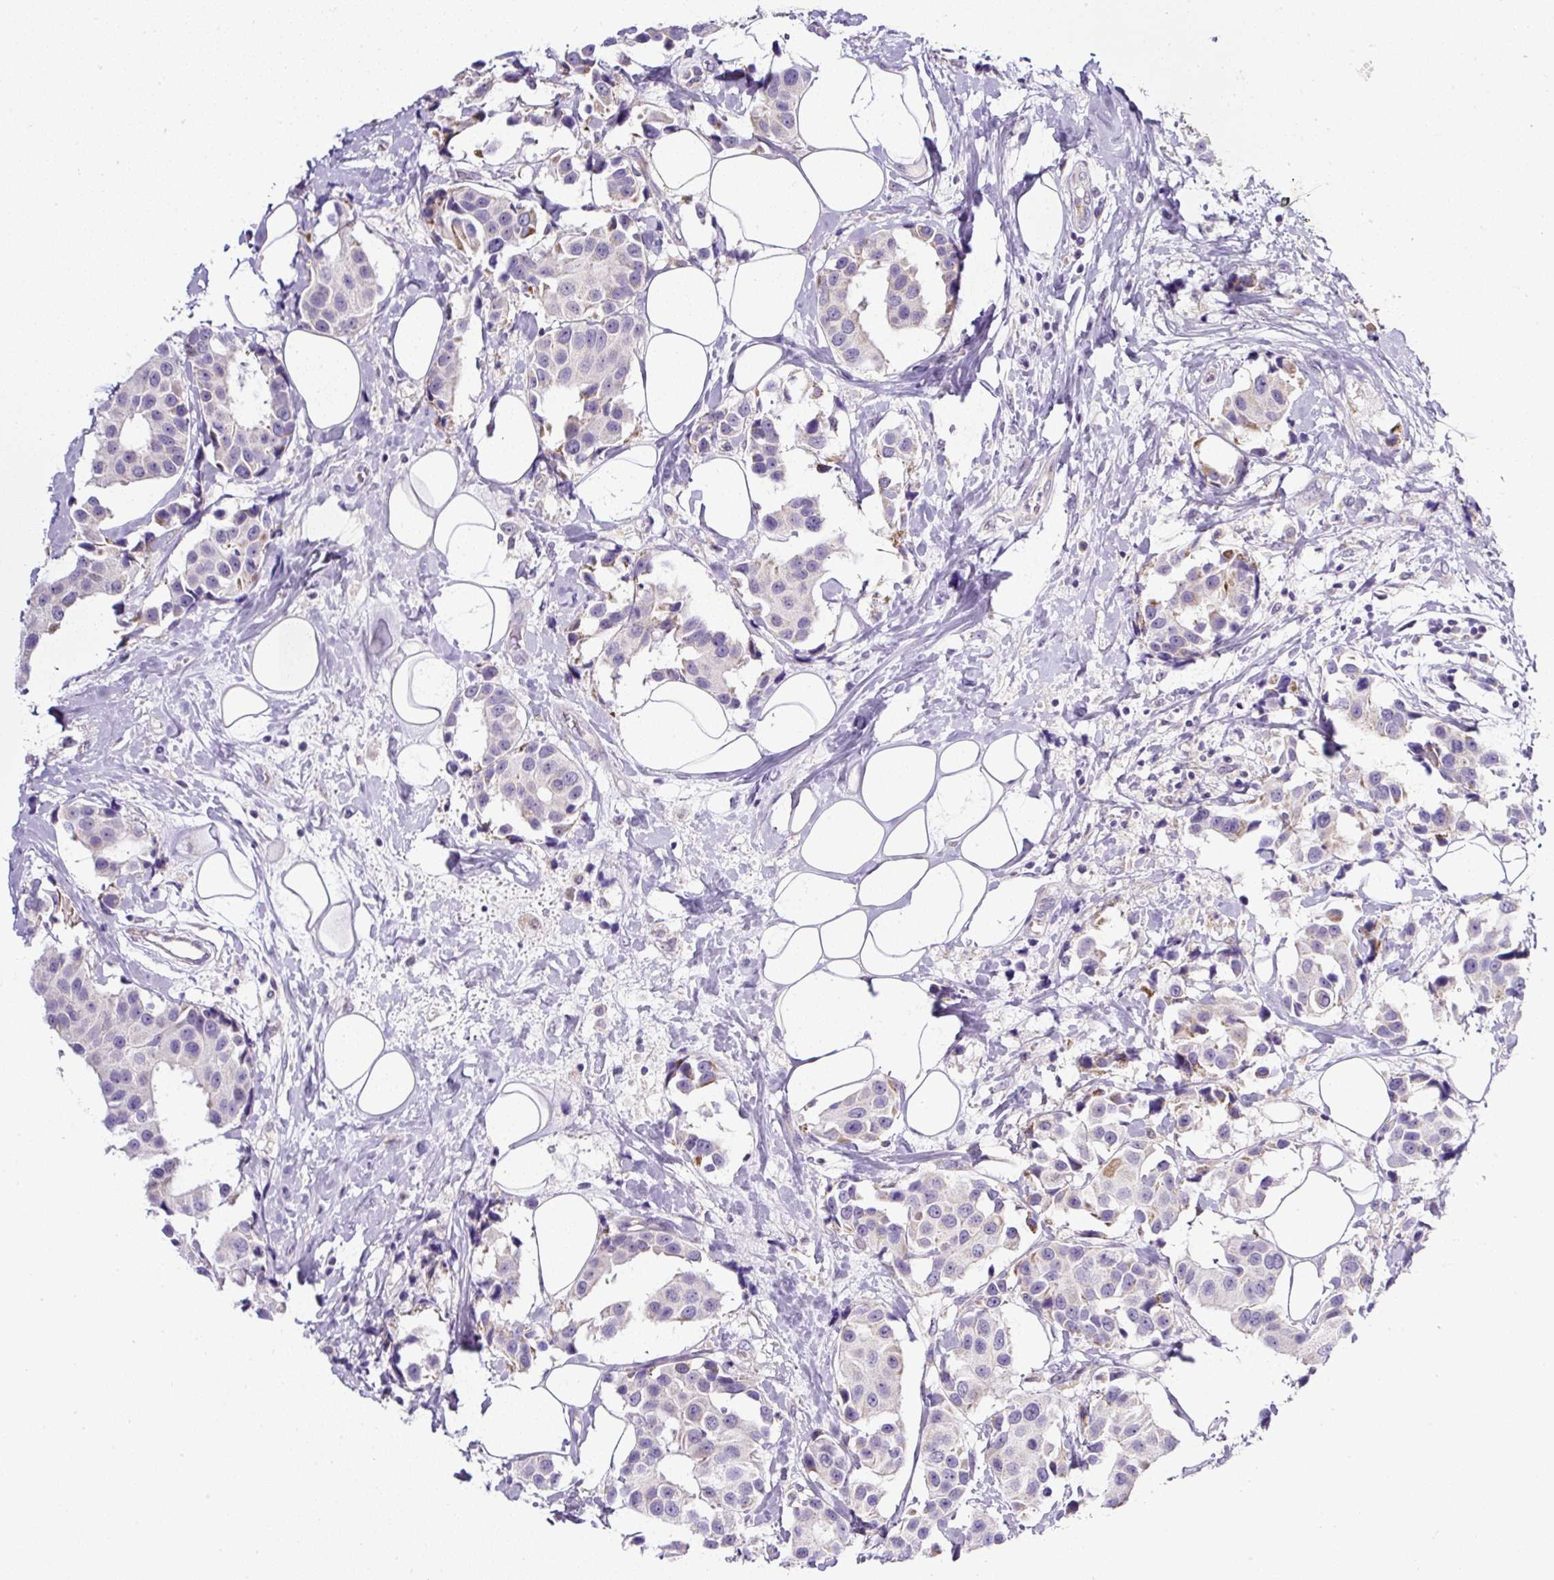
{"staining": {"intensity": "negative", "quantity": "none", "location": "none"}, "tissue": "breast cancer", "cell_type": "Tumor cells", "image_type": "cancer", "snomed": [{"axis": "morphology", "description": "Normal tissue, NOS"}, {"axis": "morphology", "description": "Duct carcinoma"}, {"axis": "topography", "description": "Breast"}], "caption": "This is an IHC photomicrograph of breast cancer. There is no staining in tumor cells.", "gene": "HPS4", "patient": {"sex": "female", "age": 39}}